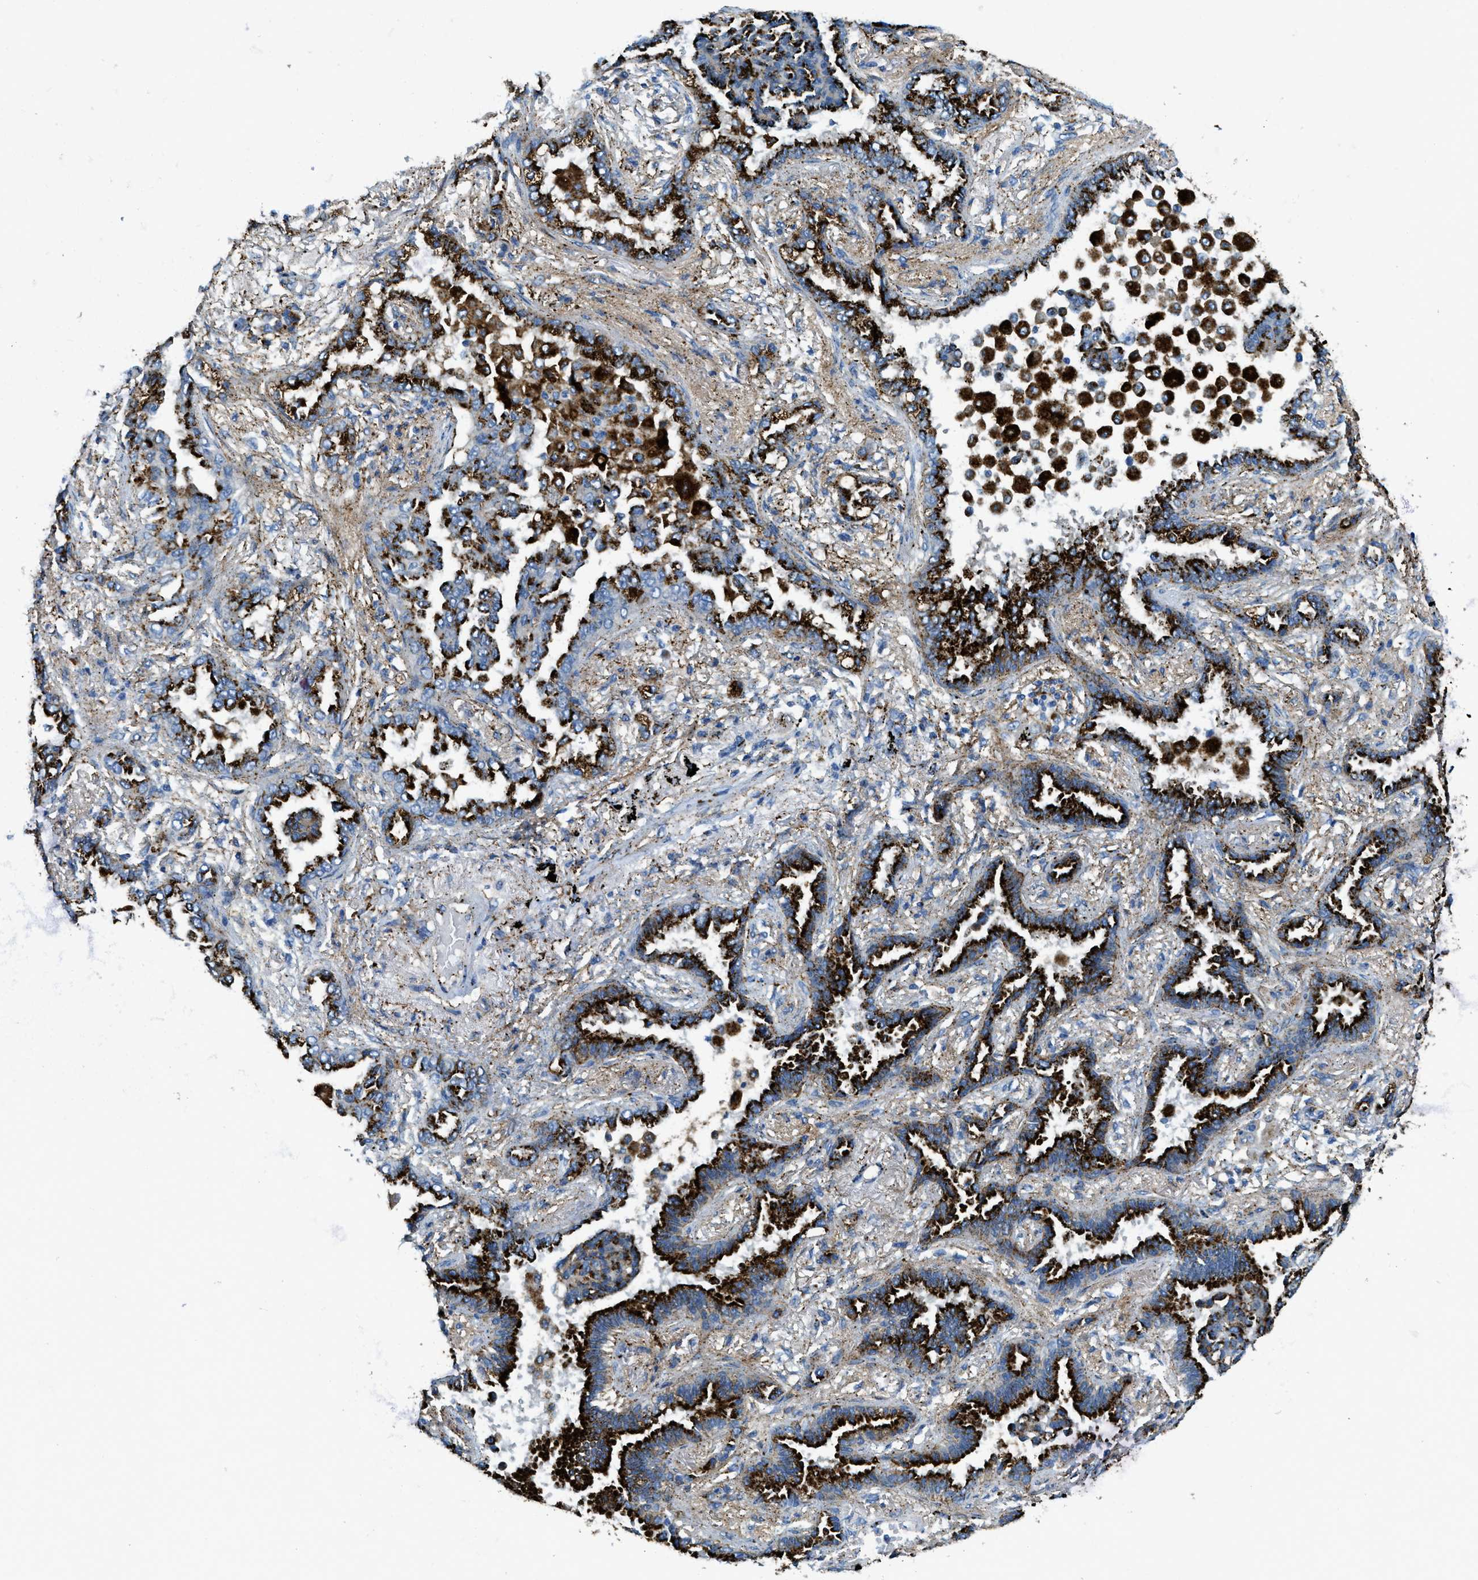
{"staining": {"intensity": "strong", "quantity": ">75%", "location": "cytoplasmic/membranous"}, "tissue": "lung cancer", "cell_type": "Tumor cells", "image_type": "cancer", "snomed": [{"axis": "morphology", "description": "Normal tissue, NOS"}, {"axis": "morphology", "description": "Adenocarcinoma, NOS"}, {"axis": "topography", "description": "Lung"}], "caption": "Immunohistochemistry (IHC) of human lung cancer (adenocarcinoma) exhibits high levels of strong cytoplasmic/membranous positivity in about >75% of tumor cells.", "gene": "SCARB2", "patient": {"sex": "male", "age": 59}}